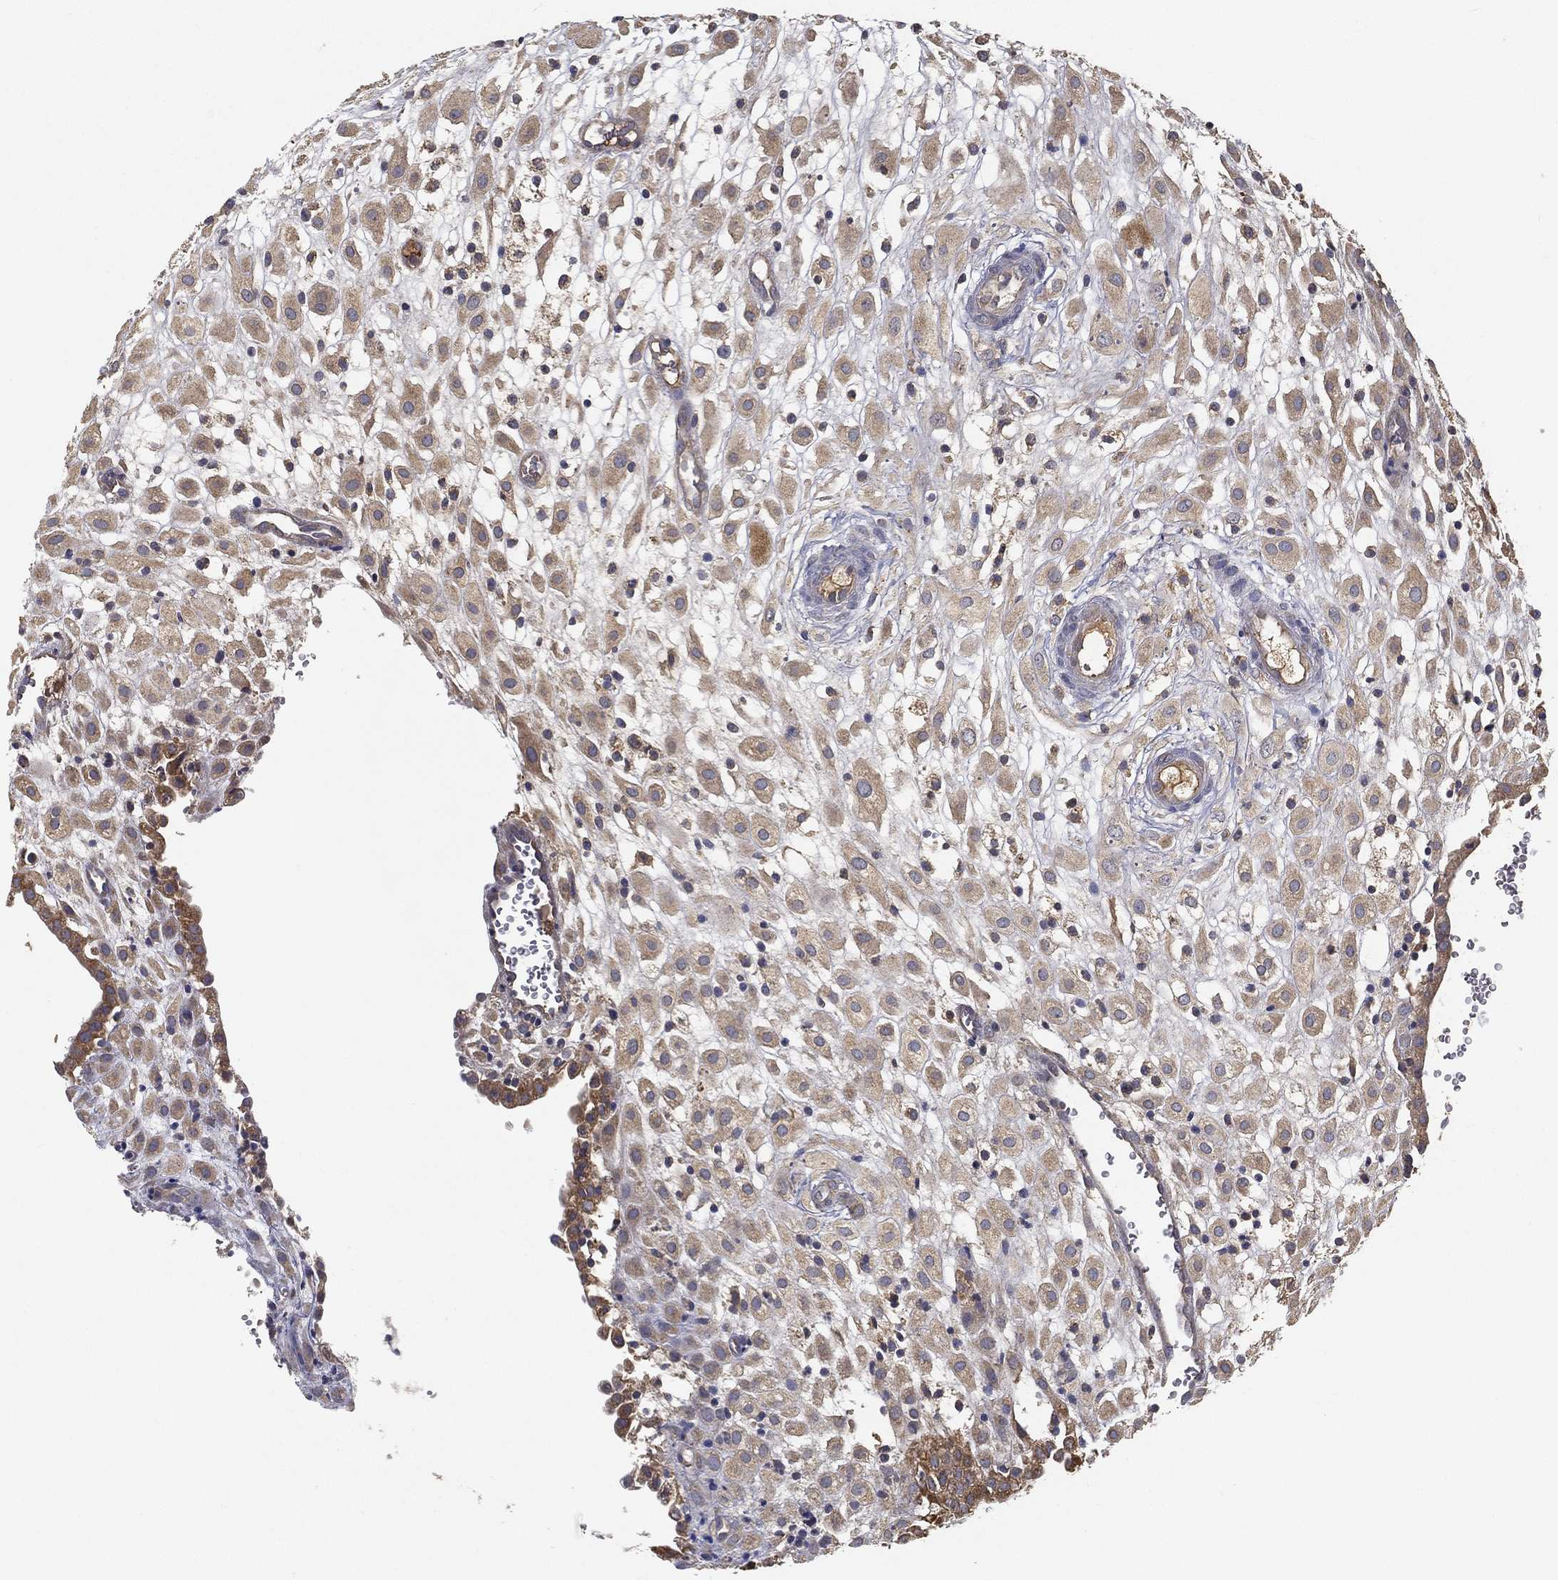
{"staining": {"intensity": "weak", "quantity": ">75%", "location": "cytoplasmic/membranous"}, "tissue": "placenta", "cell_type": "Decidual cells", "image_type": "normal", "snomed": [{"axis": "morphology", "description": "Normal tissue, NOS"}, {"axis": "topography", "description": "Placenta"}], "caption": "Protein staining by IHC displays weak cytoplasmic/membranous positivity in approximately >75% of decidual cells in normal placenta. The protein is stained brown, and the nuclei are stained in blue (DAB (3,3'-diaminobenzidine) IHC with brightfield microscopy, high magnification).", "gene": "MT", "patient": {"sex": "female", "age": 24}}